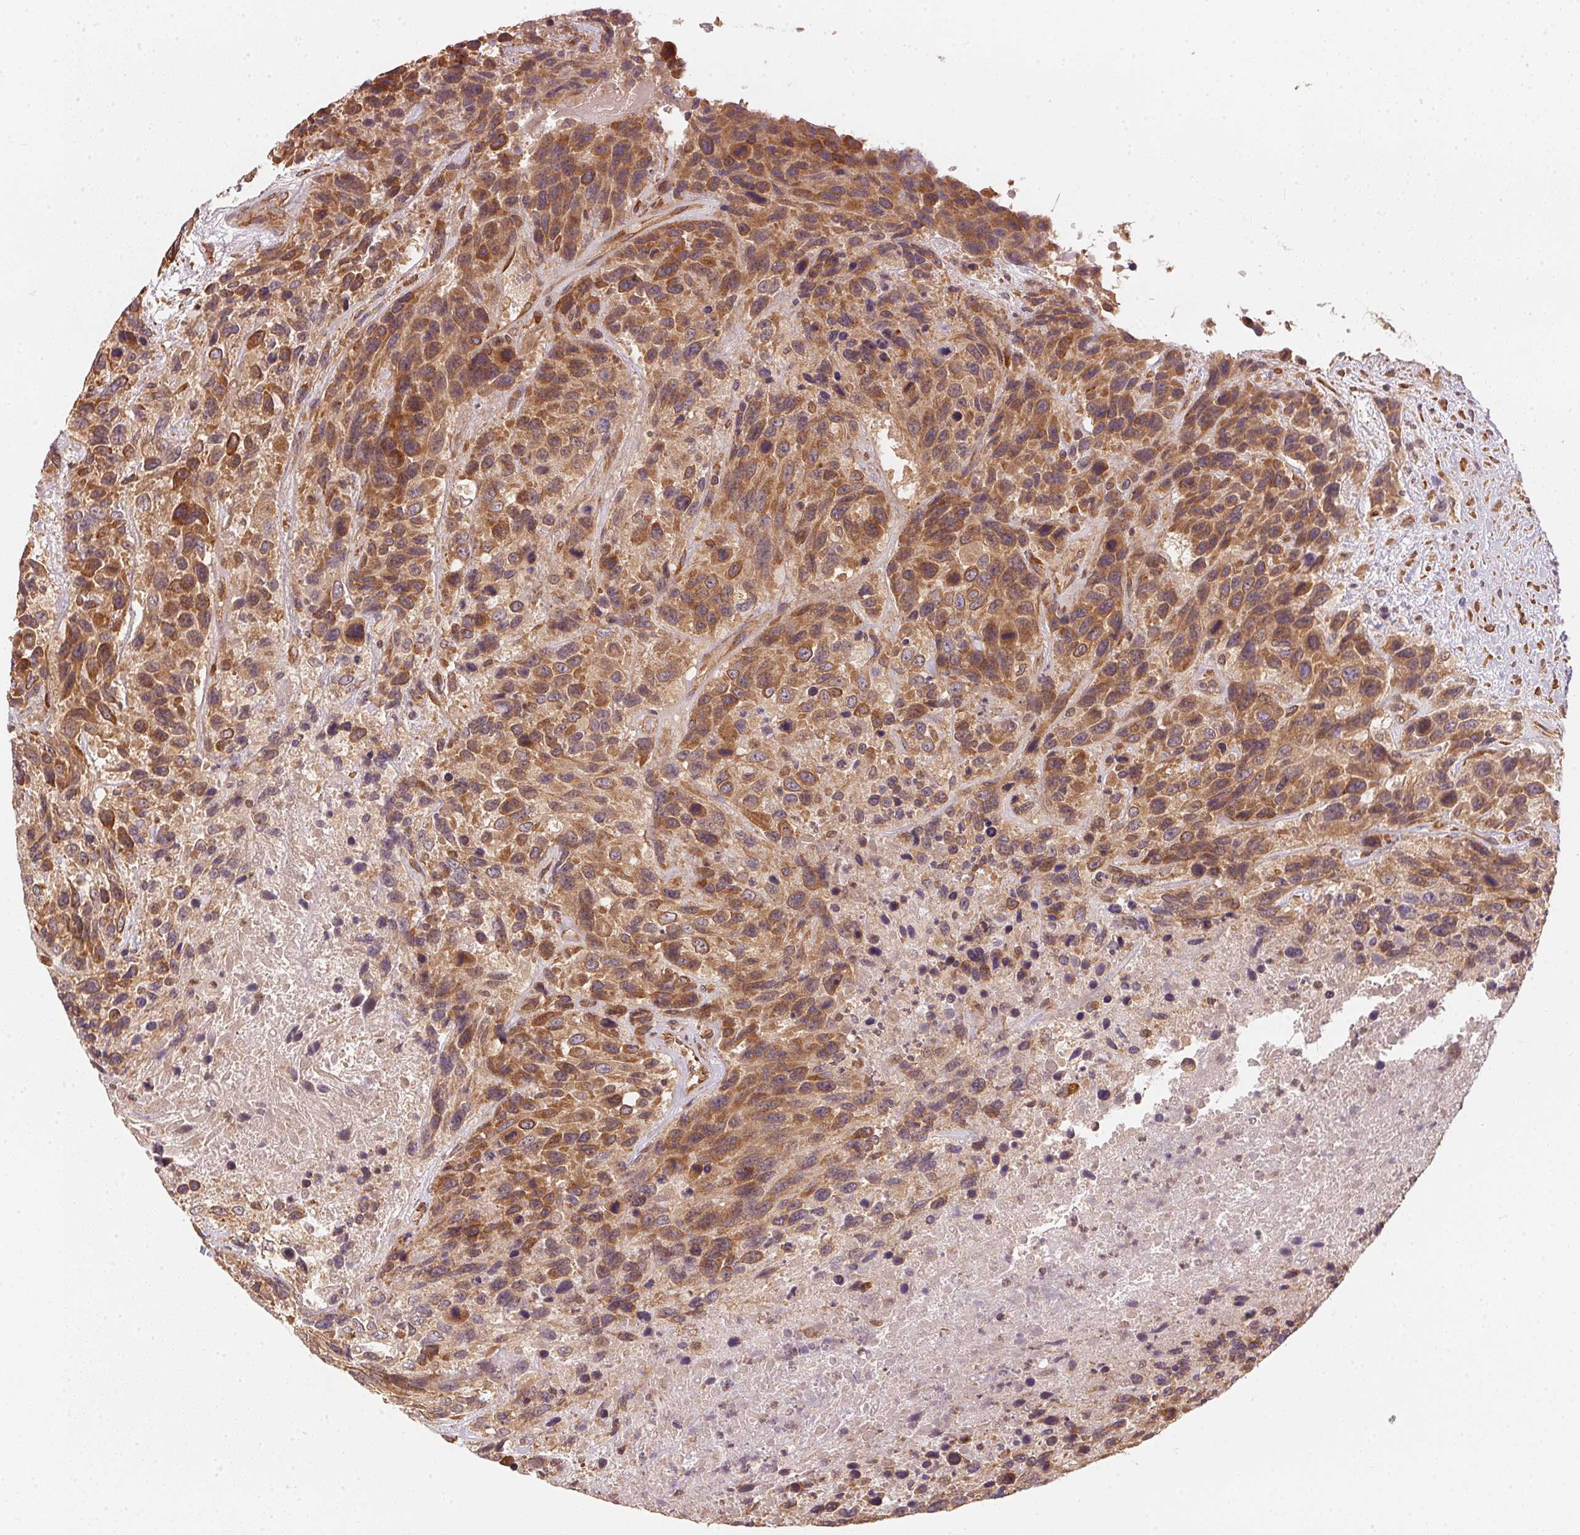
{"staining": {"intensity": "moderate", "quantity": ">75%", "location": "cytoplasmic/membranous"}, "tissue": "urothelial cancer", "cell_type": "Tumor cells", "image_type": "cancer", "snomed": [{"axis": "morphology", "description": "Urothelial carcinoma, High grade"}, {"axis": "topography", "description": "Urinary bladder"}], "caption": "Immunohistochemistry (IHC) micrograph of neoplastic tissue: human urothelial cancer stained using immunohistochemistry demonstrates medium levels of moderate protein expression localized specifically in the cytoplasmic/membranous of tumor cells, appearing as a cytoplasmic/membranous brown color.", "gene": "STRN4", "patient": {"sex": "female", "age": 70}}